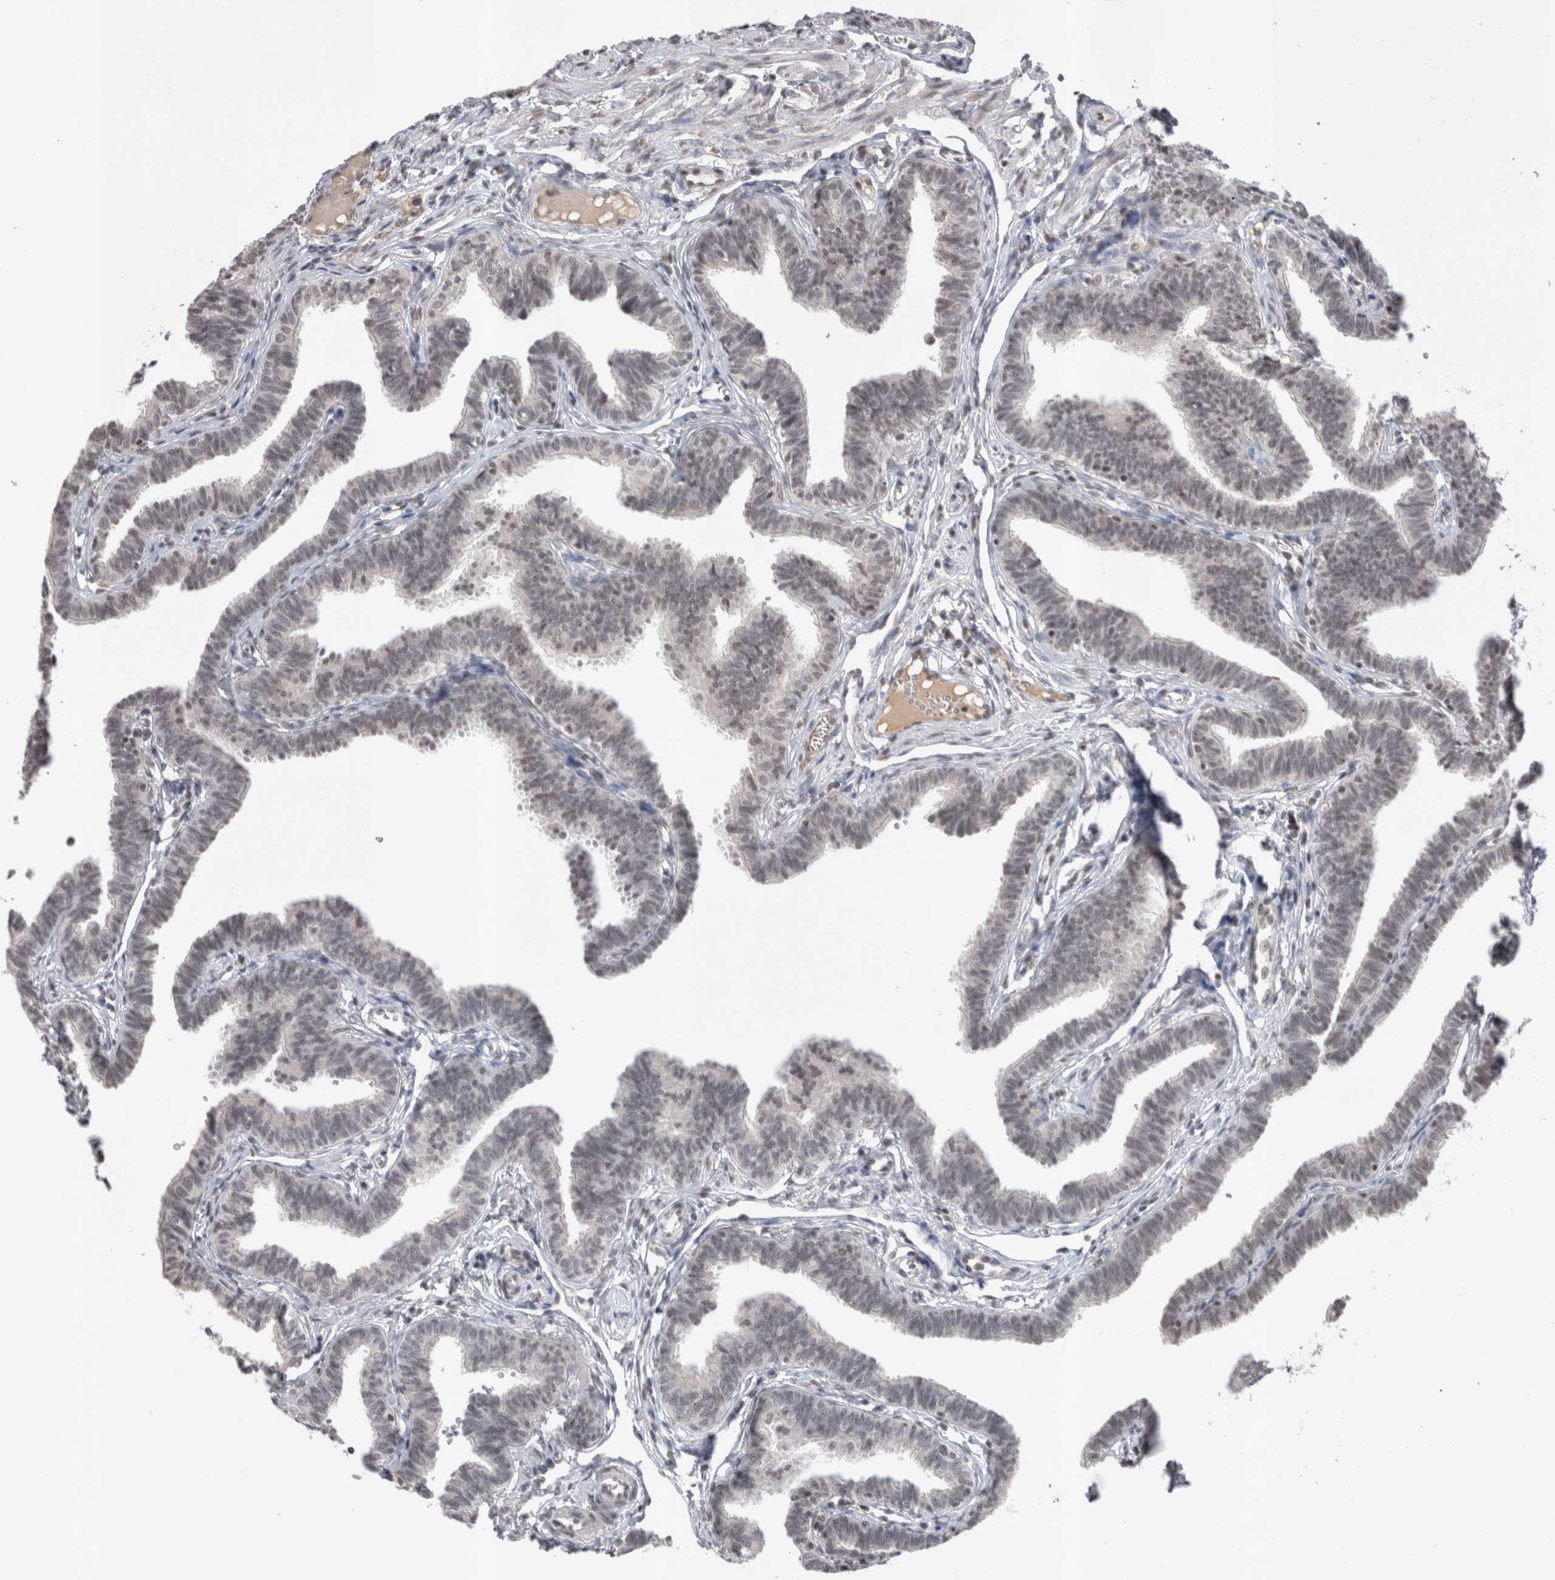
{"staining": {"intensity": "weak", "quantity": "<25%", "location": "nuclear"}, "tissue": "fallopian tube", "cell_type": "Glandular cells", "image_type": "normal", "snomed": [{"axis": "morphology", "description": "Normal tissue, NOS"}, {"axis": "topography", "description": "Fallopian tube"}, {"axis": "topography", "description": "Ovary"}], "caption": "Photomicrograph shows no significant protein positivity in glandular cells of normal fallopian tube. The staining is performed using DAB brown chromogen with nuclei counter-stained in using hematoxylin.", "gene": "DAXX", "patient": {"sex": "female", "age": 23}}